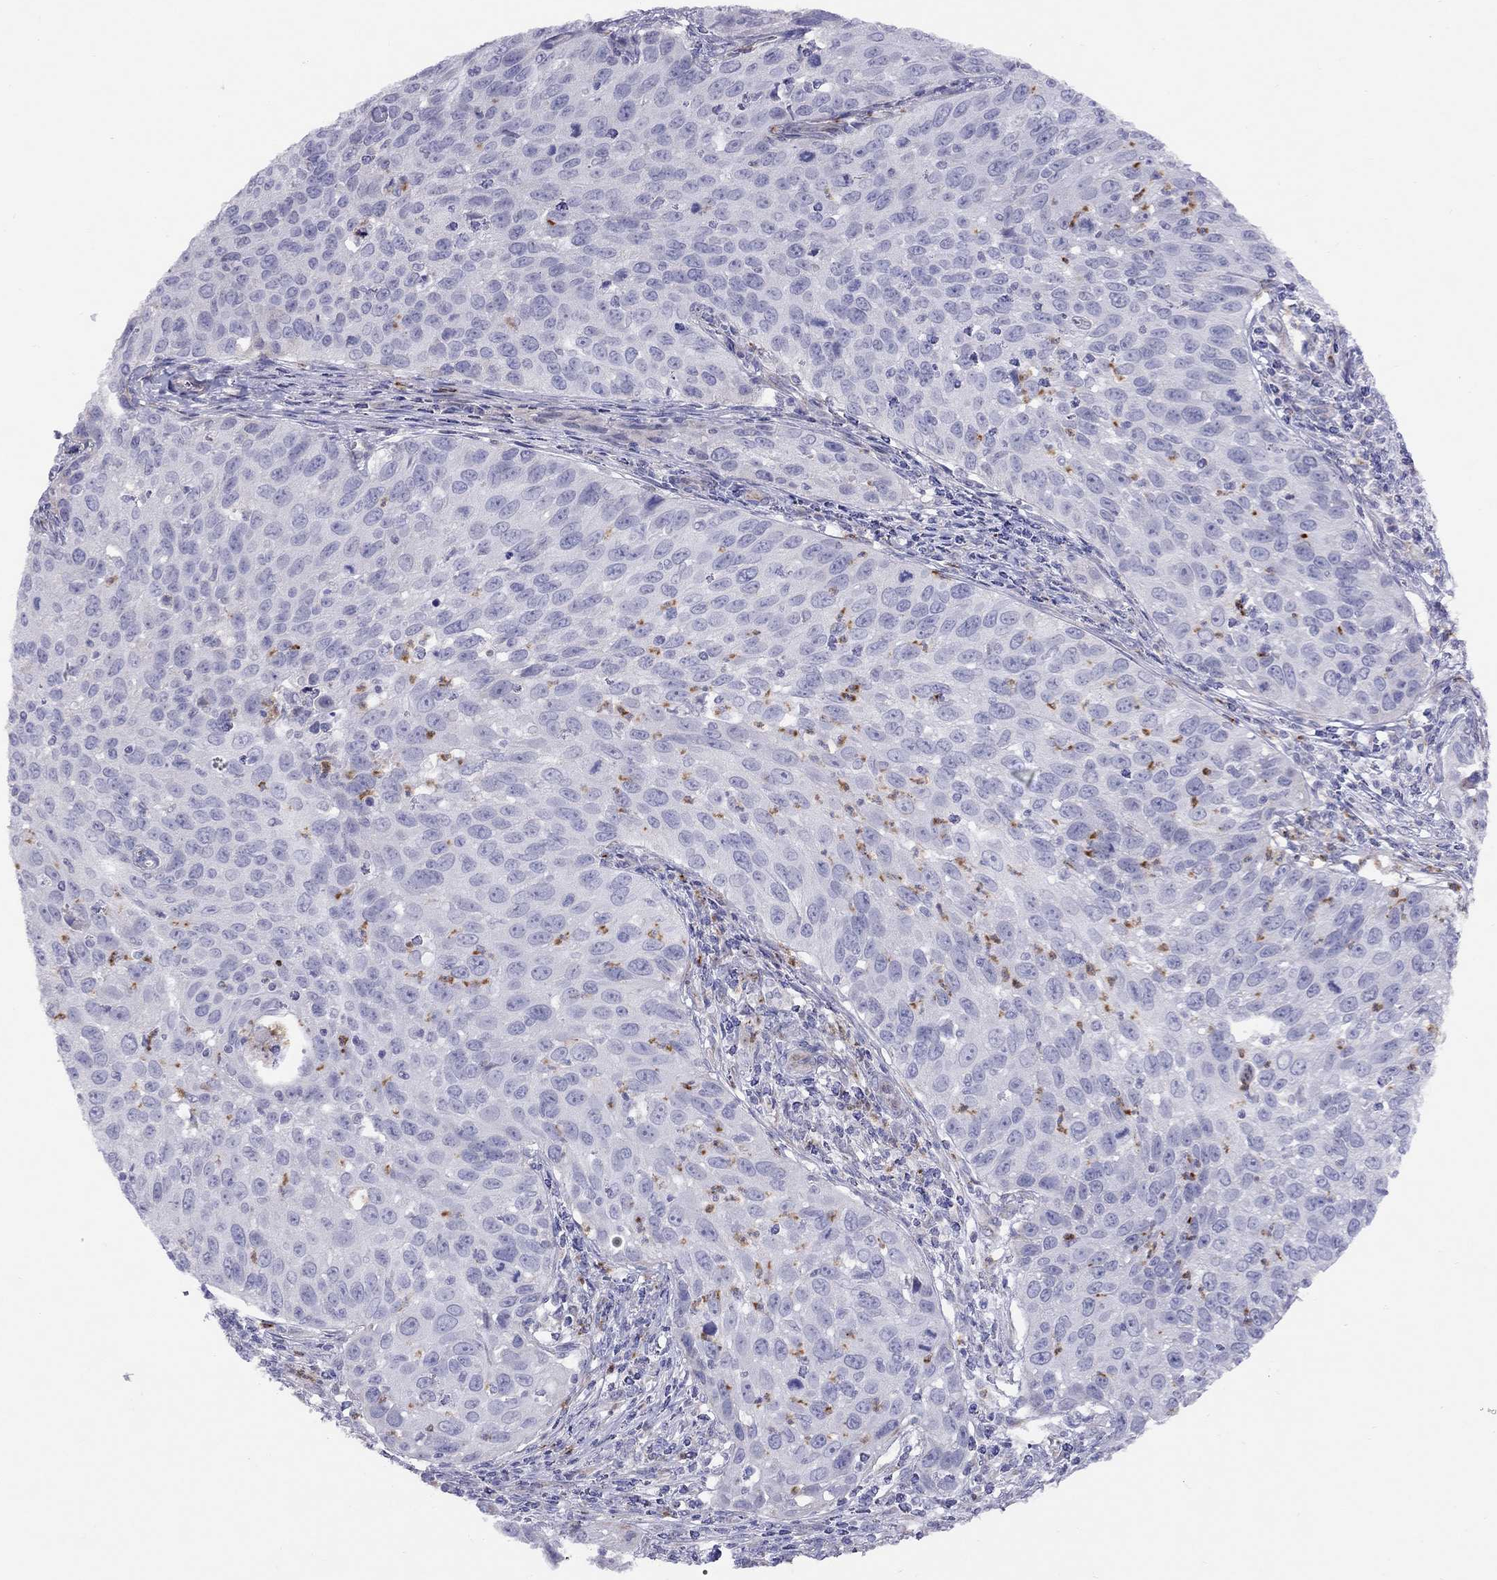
{"staining": {"intensity": "negative", "quantity": "none", "location": "none"}, "tissue": "cervical cancer", "cell_type": "Tumor cells", "image_type": "cancer", "snomed": [{"axis": "morphology", "description": "Squamous cell carcinoma, NOS"}, {"axis": "topography", "description": "Cervix"}], "caption": "Immunohistochemistry (IHC) micrograph of human cervical cancer stained for a protein (brown), which displays no staining in tumor cells. (DAB IHC visualized using brightfield microscopy, high magnification).", "gene": "SPINT4", "patient": {"sex": "female", "age": 26}}